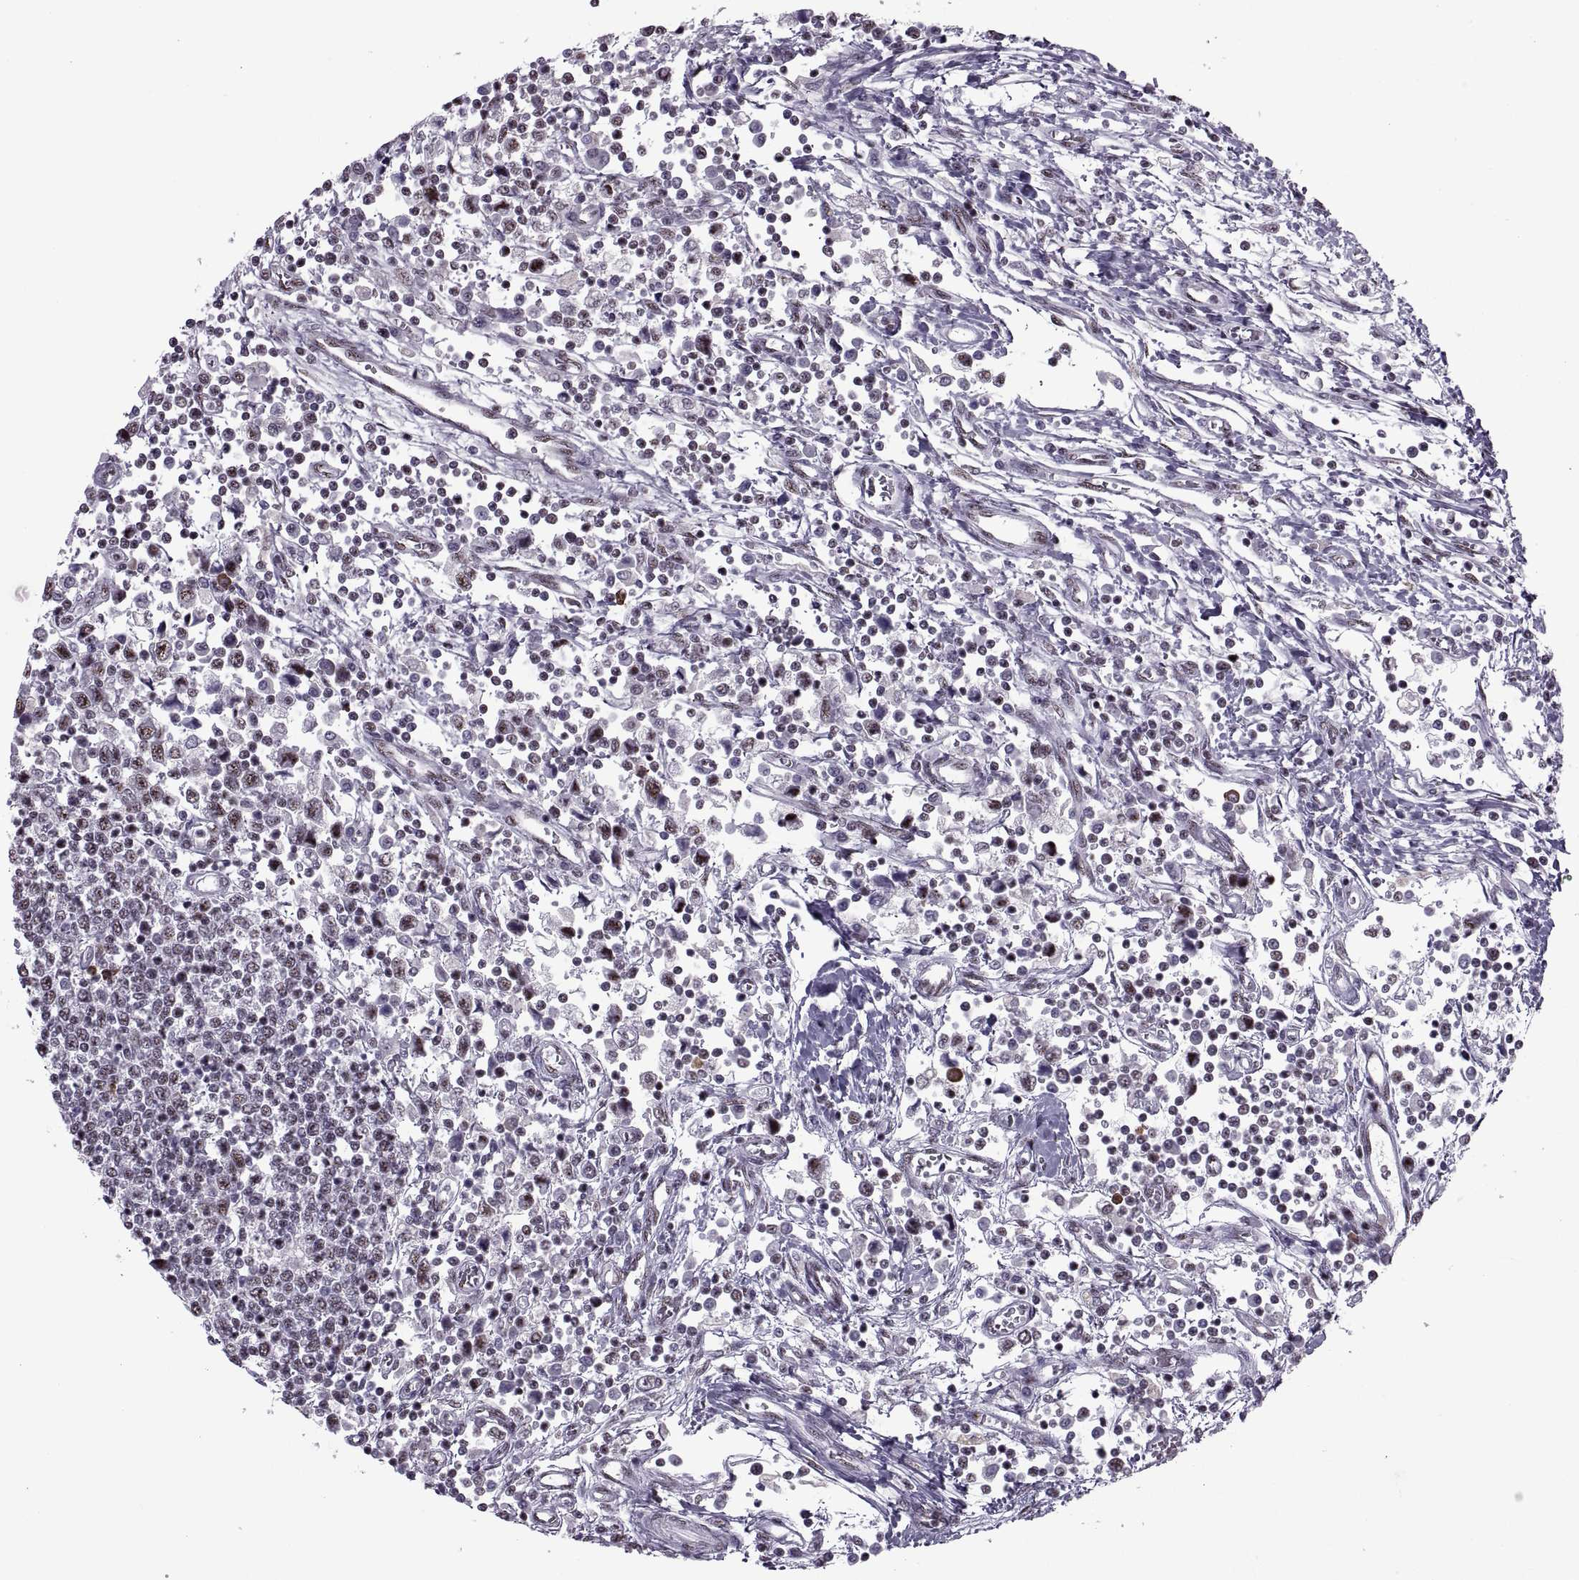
{"staining": {"intensity": "weak", "quantity": ">75%", "location": "nuclear"}, "tissue": "testis cancer", "cell_type": "Tumor cells", "image_type": "cancer", "snomed": [{"axis": "morphology", "description": "Seminoma, NOS"}, {"axis": "topography", "description": "Testis"}], "caption": "This is a micrograph of immunohistochemistry (IHC) staining of testis cancer (seminoma), which shows weak expression in the nuclear of tumor cells.", "gene": "MAGEA4", "patient": {"sex": "male", "age": 34}}